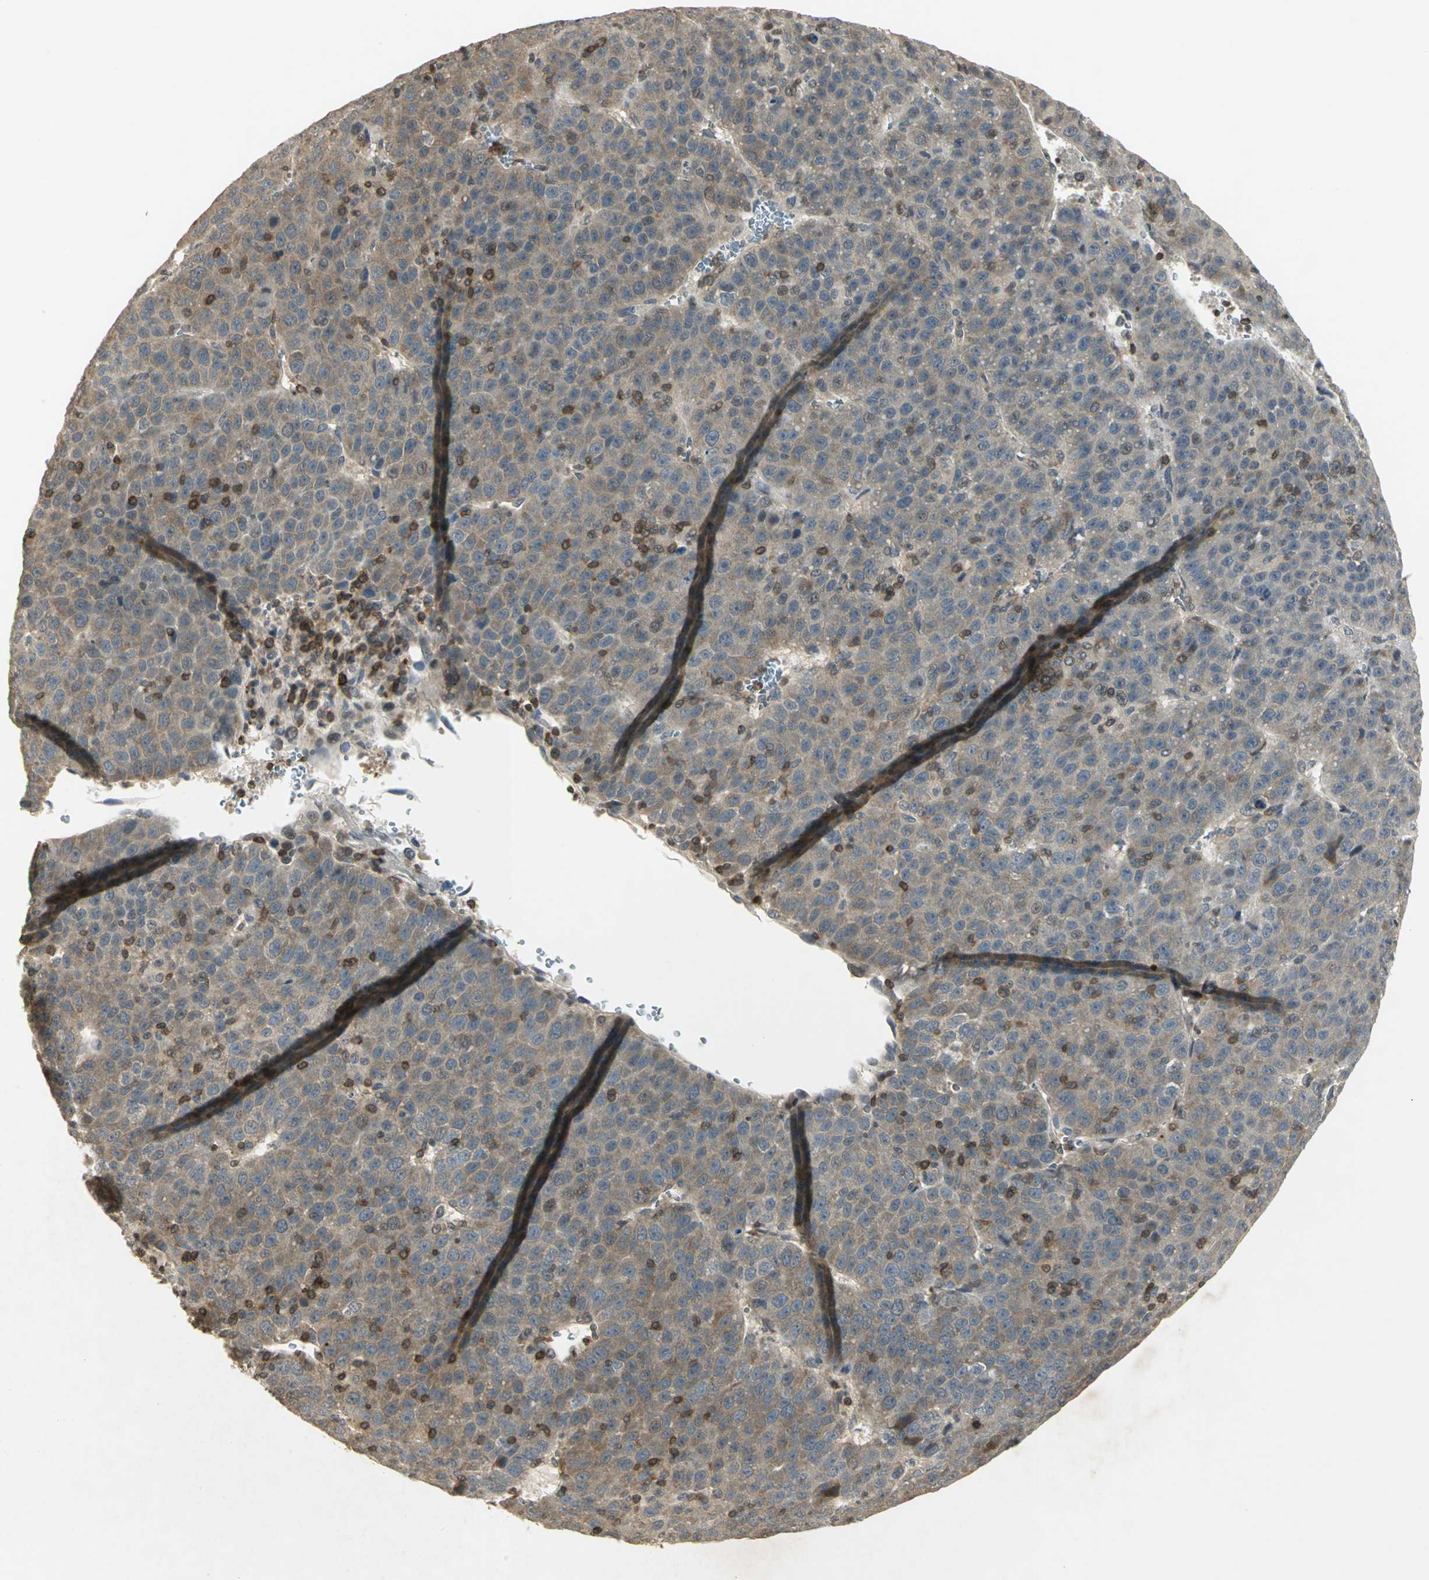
{"staining": {"intensity": "weak", "quantity": "25%-75%", "location": "cytoplasmic/membranous"}, "tissue": "liver cancer", "cell_type": "Tumor cells", "image_type": "cancer", "snomed": [{"axis": "morphology", "description": "Carcinoma, Hepatocellular, NOS"}, {"axis": "topography", "description": "Liver"}], "caption": "The micrograph displays staining of hepatocellular carcinoma (liver), revealing weak cytoplasmic/membranous protein staining (brown color) within tumor cells.", "gene": "IL16", "patient": {"sex": "female", "age": 53}}